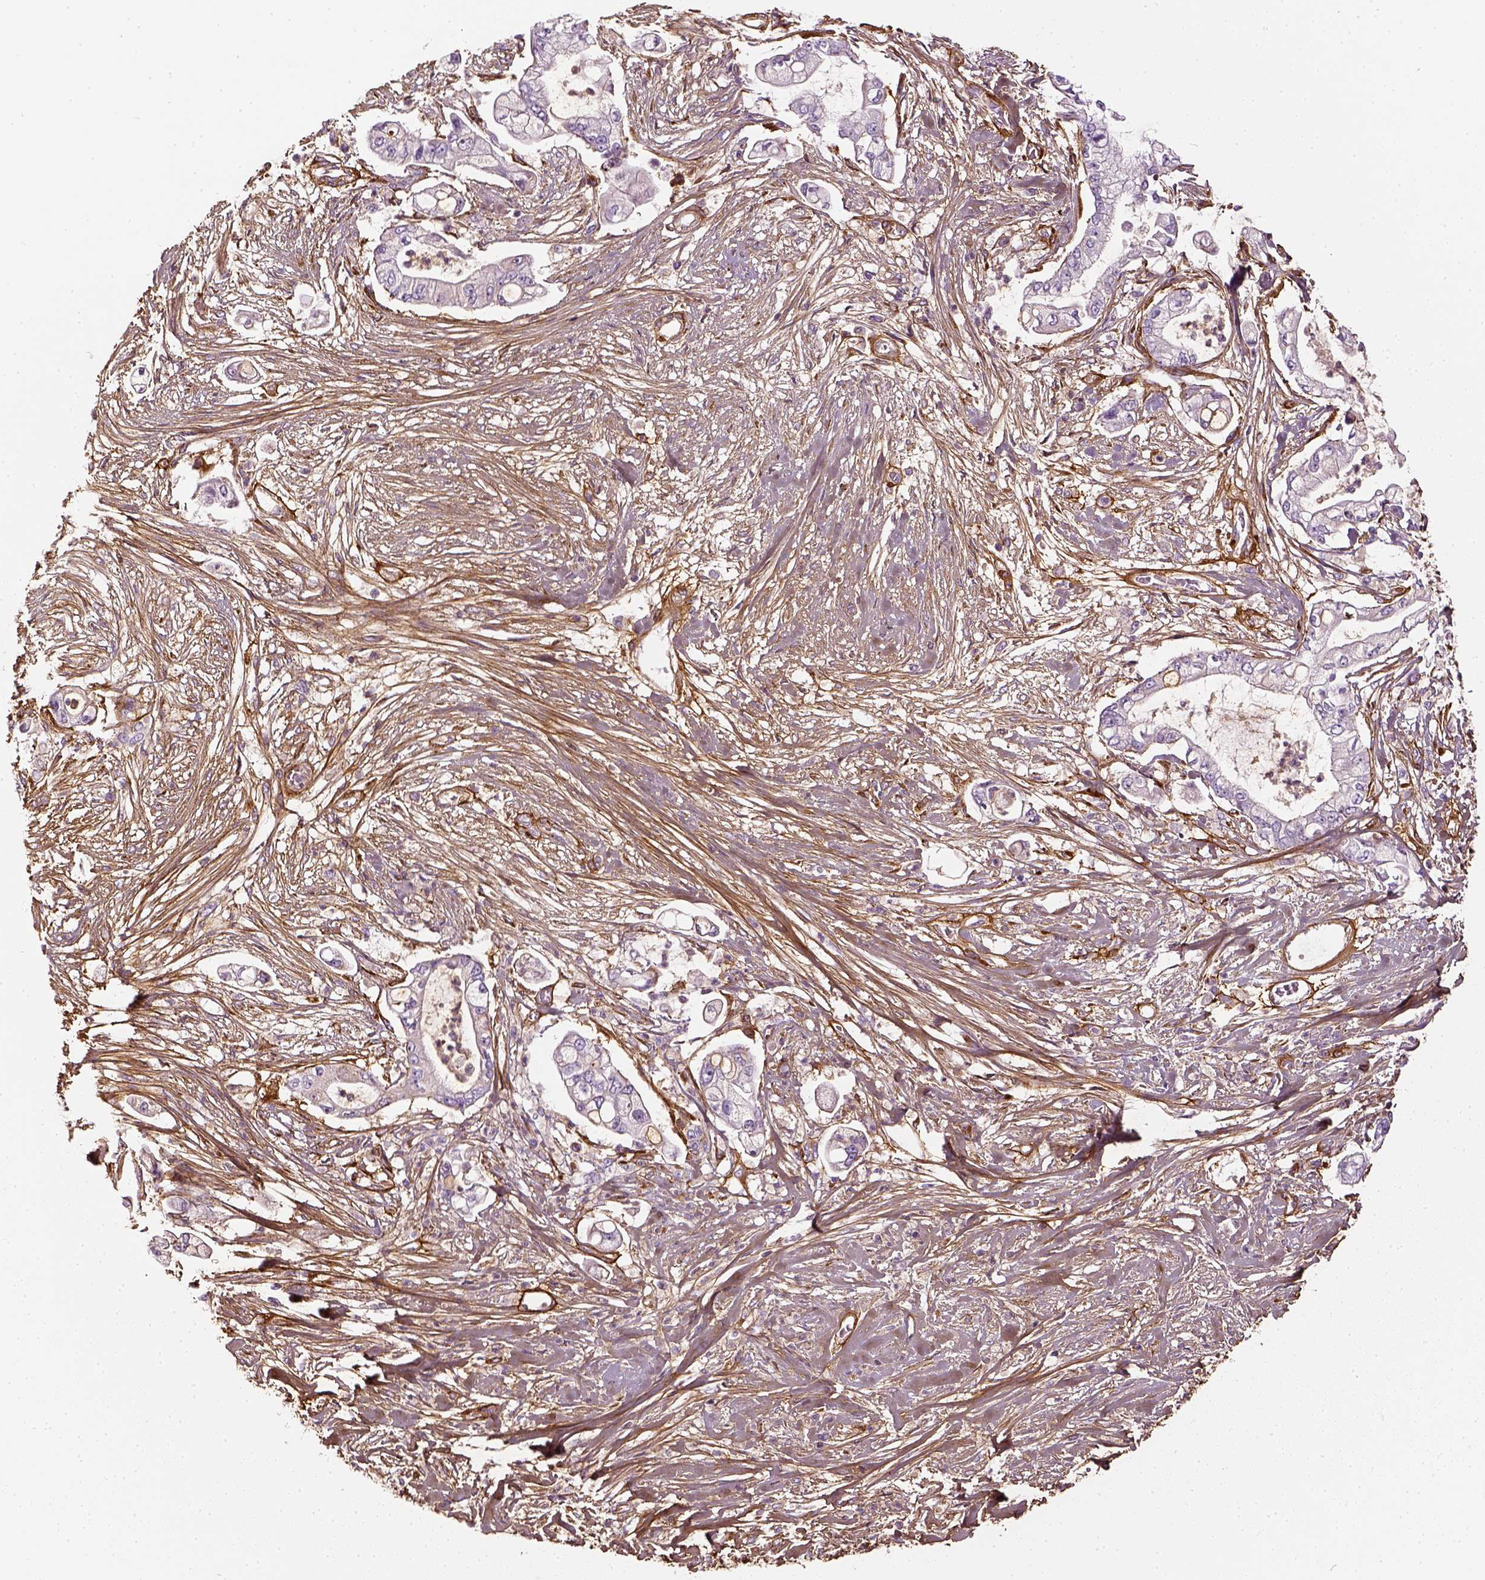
{"staining": {"intensity": "negative", "quantity": "none", "location": "none"}, "tissue": "pancreatic cancer", "cell_type": "Tumor cells", "image_type": "cancer", "snomed": [{"axis": "morphology", "description": "Adenocarcinoma, NOS"}, {"axis": "topography", "description": "Pancreas"}], "caption": "Immunohistochemistry (IHC) of human adenocarcinoma (pancreatic) exhibits no expression in tumor cells. (Stains: DAB immunohistochemistry (IHC) with hematoxylin counter stain, Microscopy: brightfield microscopy at high magnification).", "gene": "COL6A2", "patient": {"sex": "female", "age": 69}}